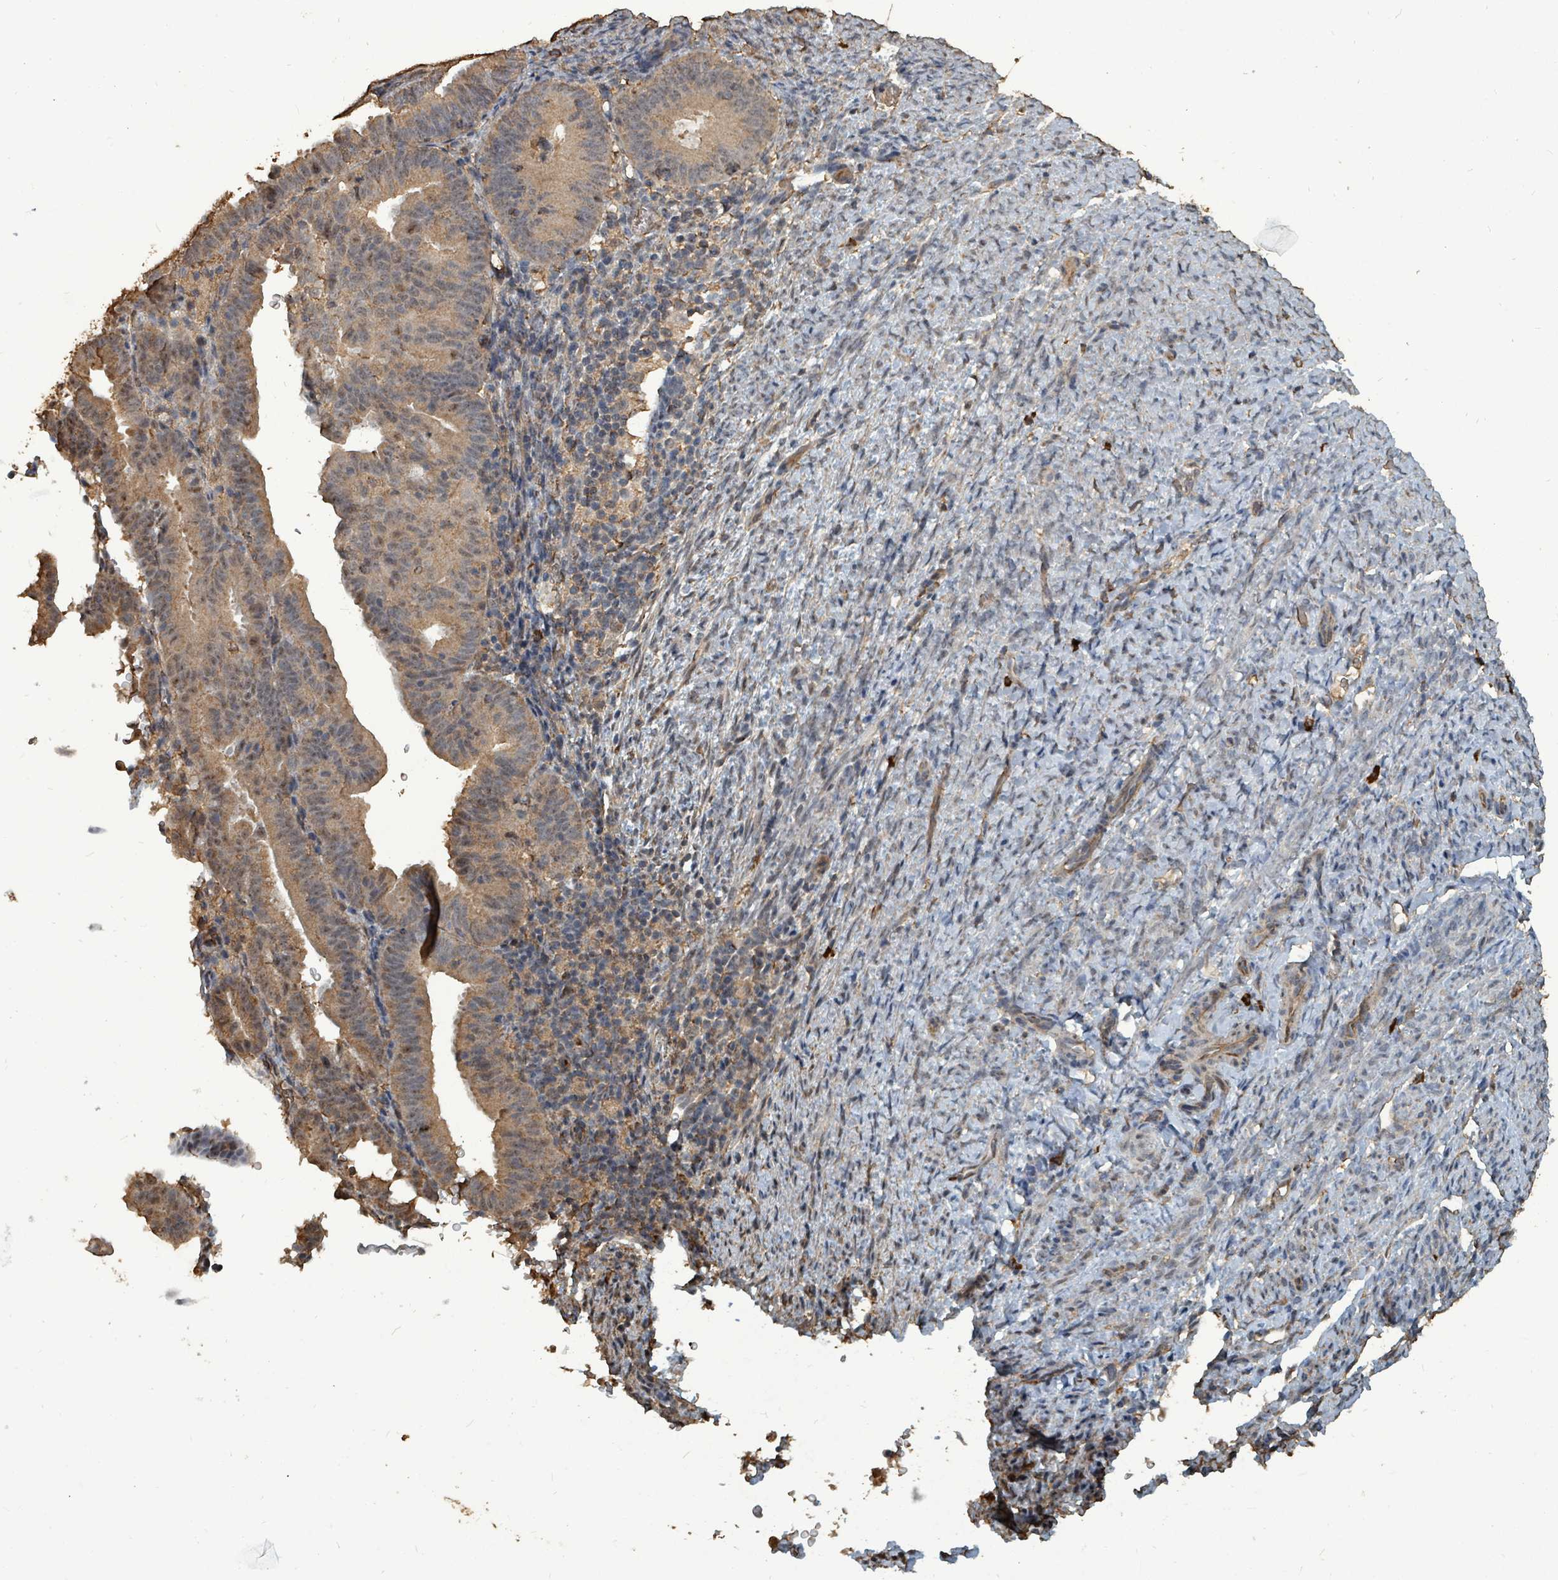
{"staining": {"intensity": "weak", "quantity": "25%-75%", "location": "cytoplasmic/membranous"}, "tissue": "endometrial cancer", "cell_type": "Tumor cells", "image_type": "cancer", "snomed": [{"axis": "morphology", "description": "Adenocarcinoma, NOS"}, {"axis": "topography", "description": "Endometrium"}], "caption": "Protein staining demonstrates weak cytoplasmic/membranous expression in about 25%-75% of tumor cells in adenocarcinoma (endometrial).", "gene": "C6orf52", "patient": {"sex": "female", "age": 70}}